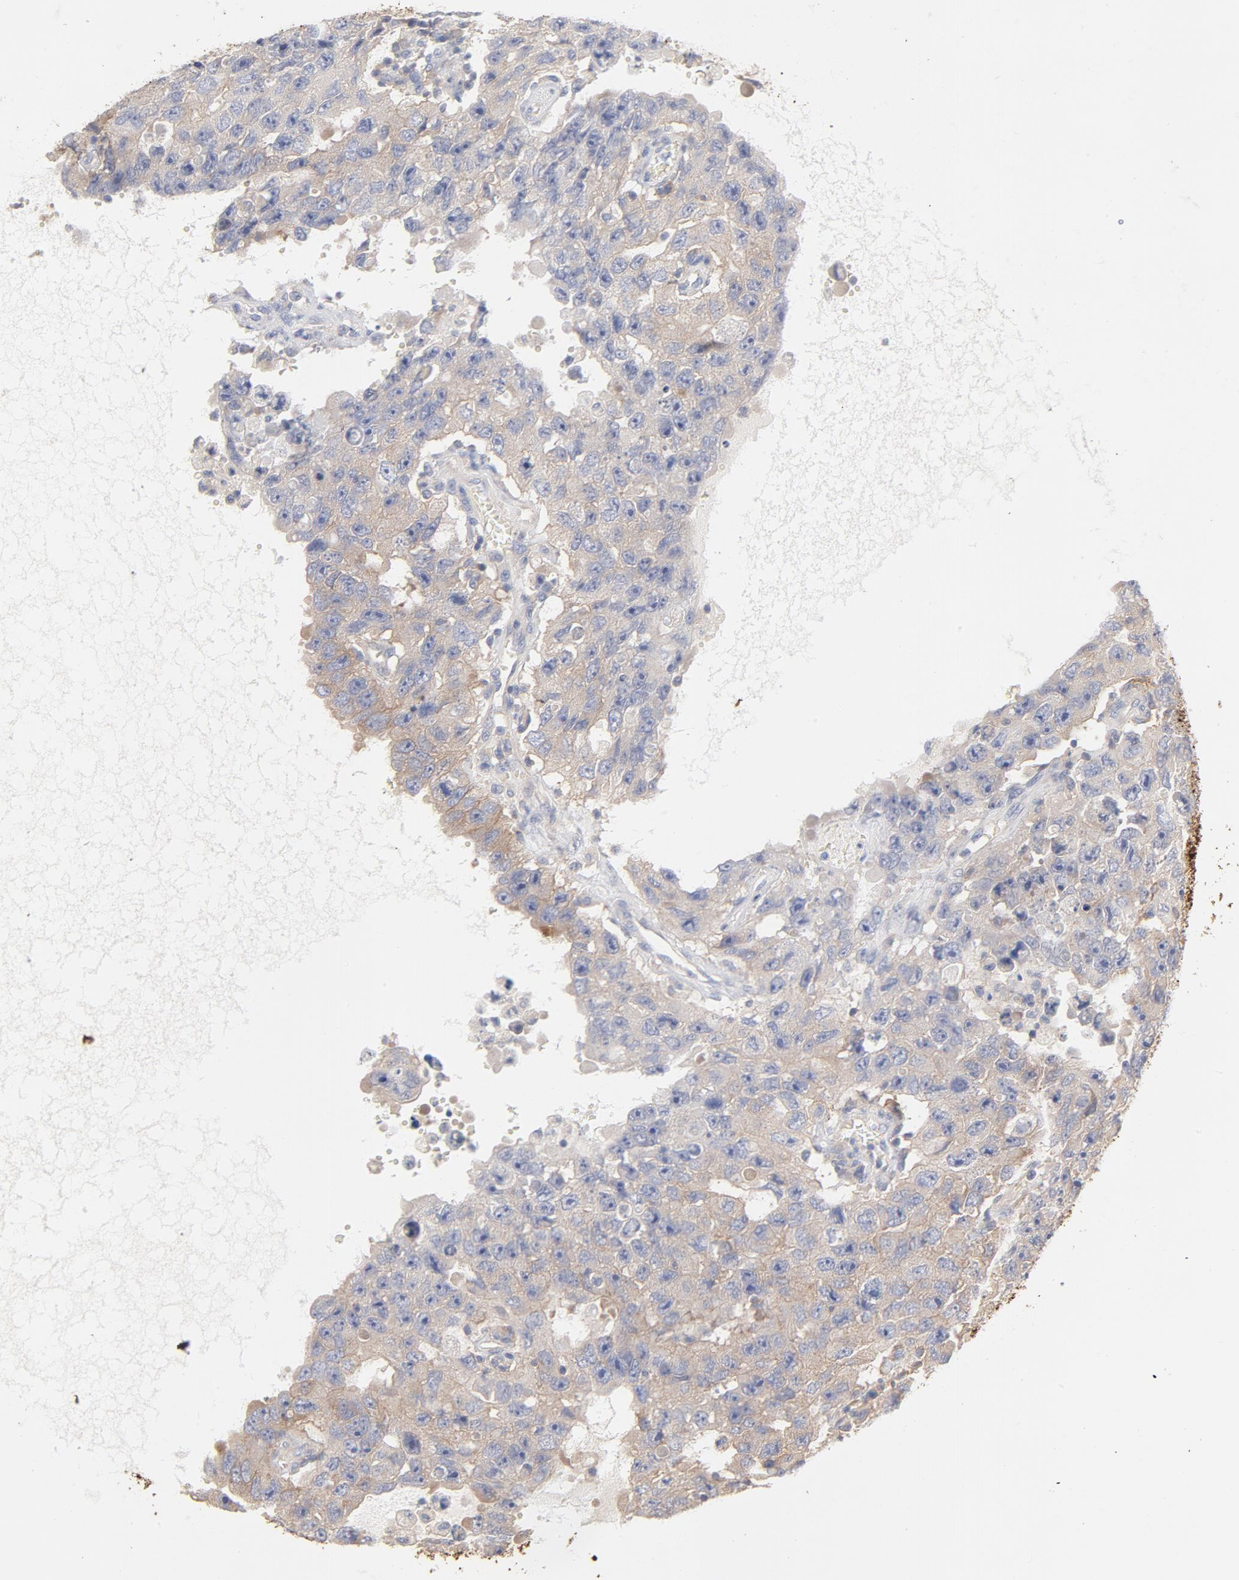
{"staining": {"intensity": "weak", "quantity": "25%-75%", "location": "cytoplasmic/membranous"}, "tissue": "testis cancer", "cell_type": "Tumor cells", "image_type": "cancer", "snomed": [{"axis": "morphology", "description": "Carcinoma, Embryonal, NOS"}, {"axis": "topography", "description": "Testis"}], "caption": "Immunohistochemistry image of testis embryonal carcinoma stained for a protein (brown), which reveals low levels of weak cytoplasmic/membranous expression in approximately 25%-75% of tumor cells.", "gene": "SETD3", "patient": {"sex": "male", "age": 26}}